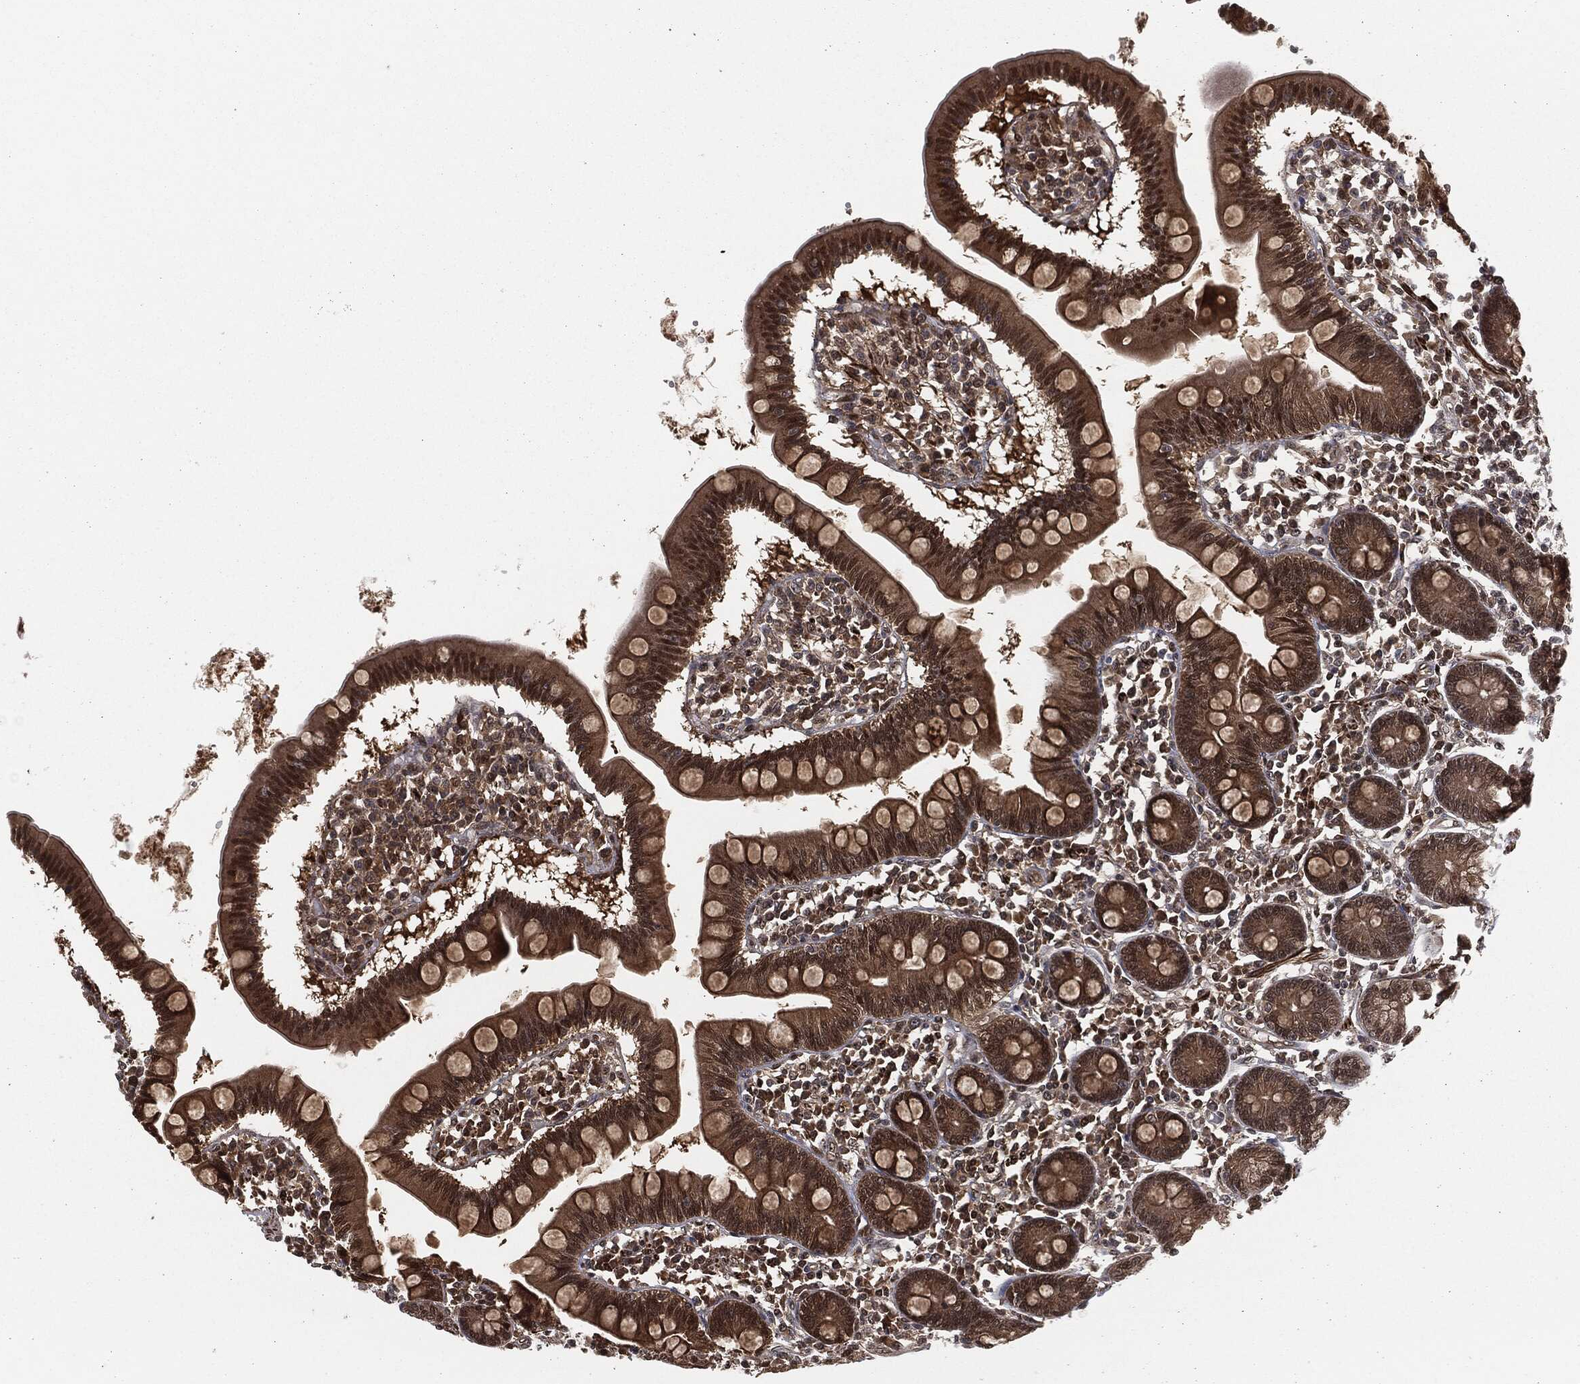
{"staining": {"intensity": "strong", "quantity": ">75%", "location": "cytoplasmic/membranous"}, "tissue": "small intestine", "cell_type": "Glandular cells", "image_type": "normal", "snomed": [{"axis": "morphology", "description": "Normal tissue, NOS"}, {"axis": "topography", "description": "Small intestine"}], "caption": "Brown immunohistochemical staining in unremarkable small intestine displays strong cytoplasmic/membranous expression in about >75% of glandular cells. Using DAB (3,3'-diaminobenzidine) (brown) and hematoxylin (blue) stains, captured at high magnification using brightfield microscopy.", "gene": "CAPRIN2", "patient": {"sex": "male", "age": 88}}